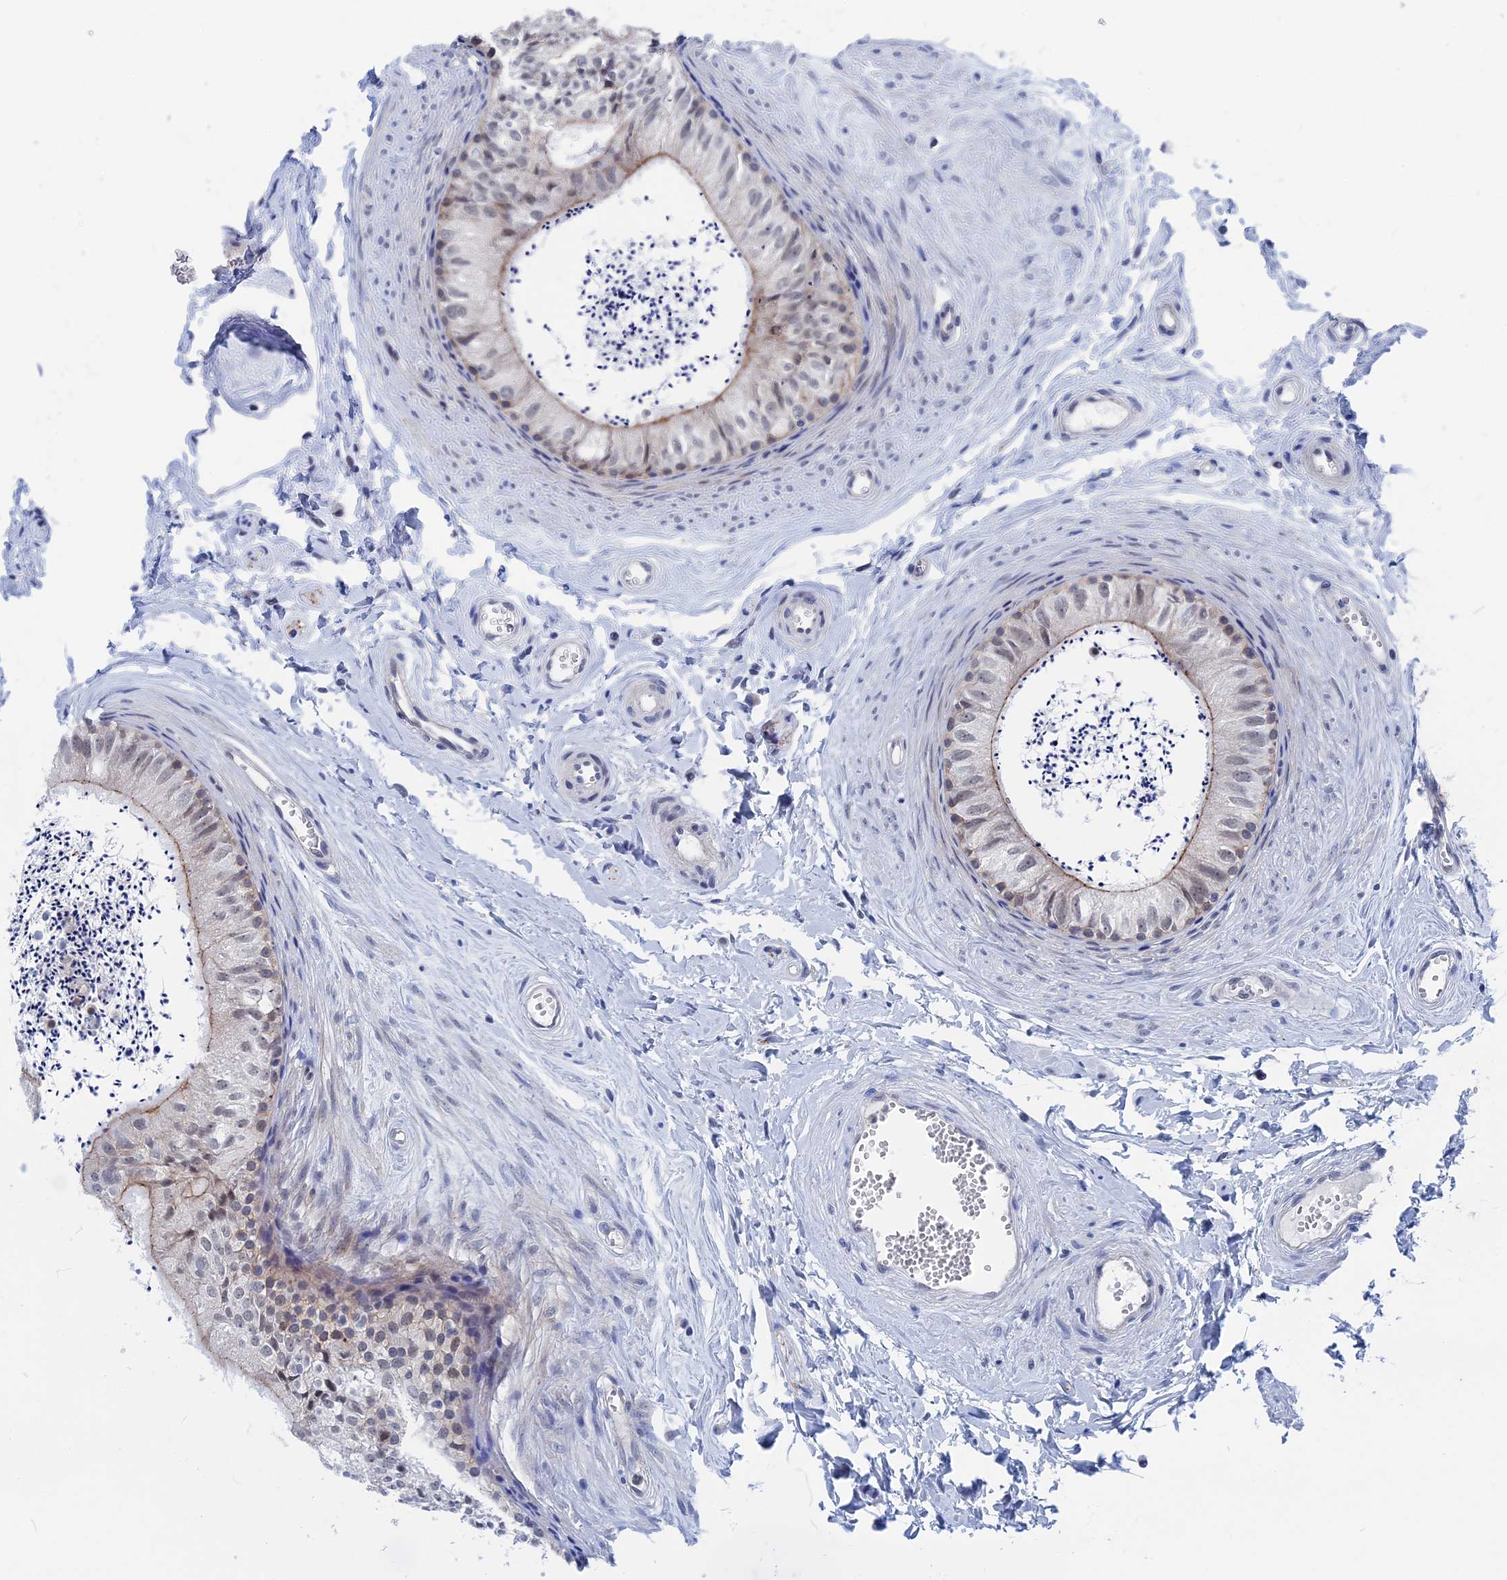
{"staining": {"intensity": "weak", "quantity": "<25%", "location": "nuclear"}, "tissue": "epididymis", "cell_type": "Glandular cells", "image_type": "normal", "snomed": [{"axis": "morphology", "description": "Normal tissue, NOS"}, {"axis": "topography", "description": "Epididymis"}], "caption": "Human epididymis stained for a protein using immunohistochemistry (IHC) exhibits no positivity in glandular cells.", "gene": "MARCHF3", "patient": {"sex": "male", "age": 56}}